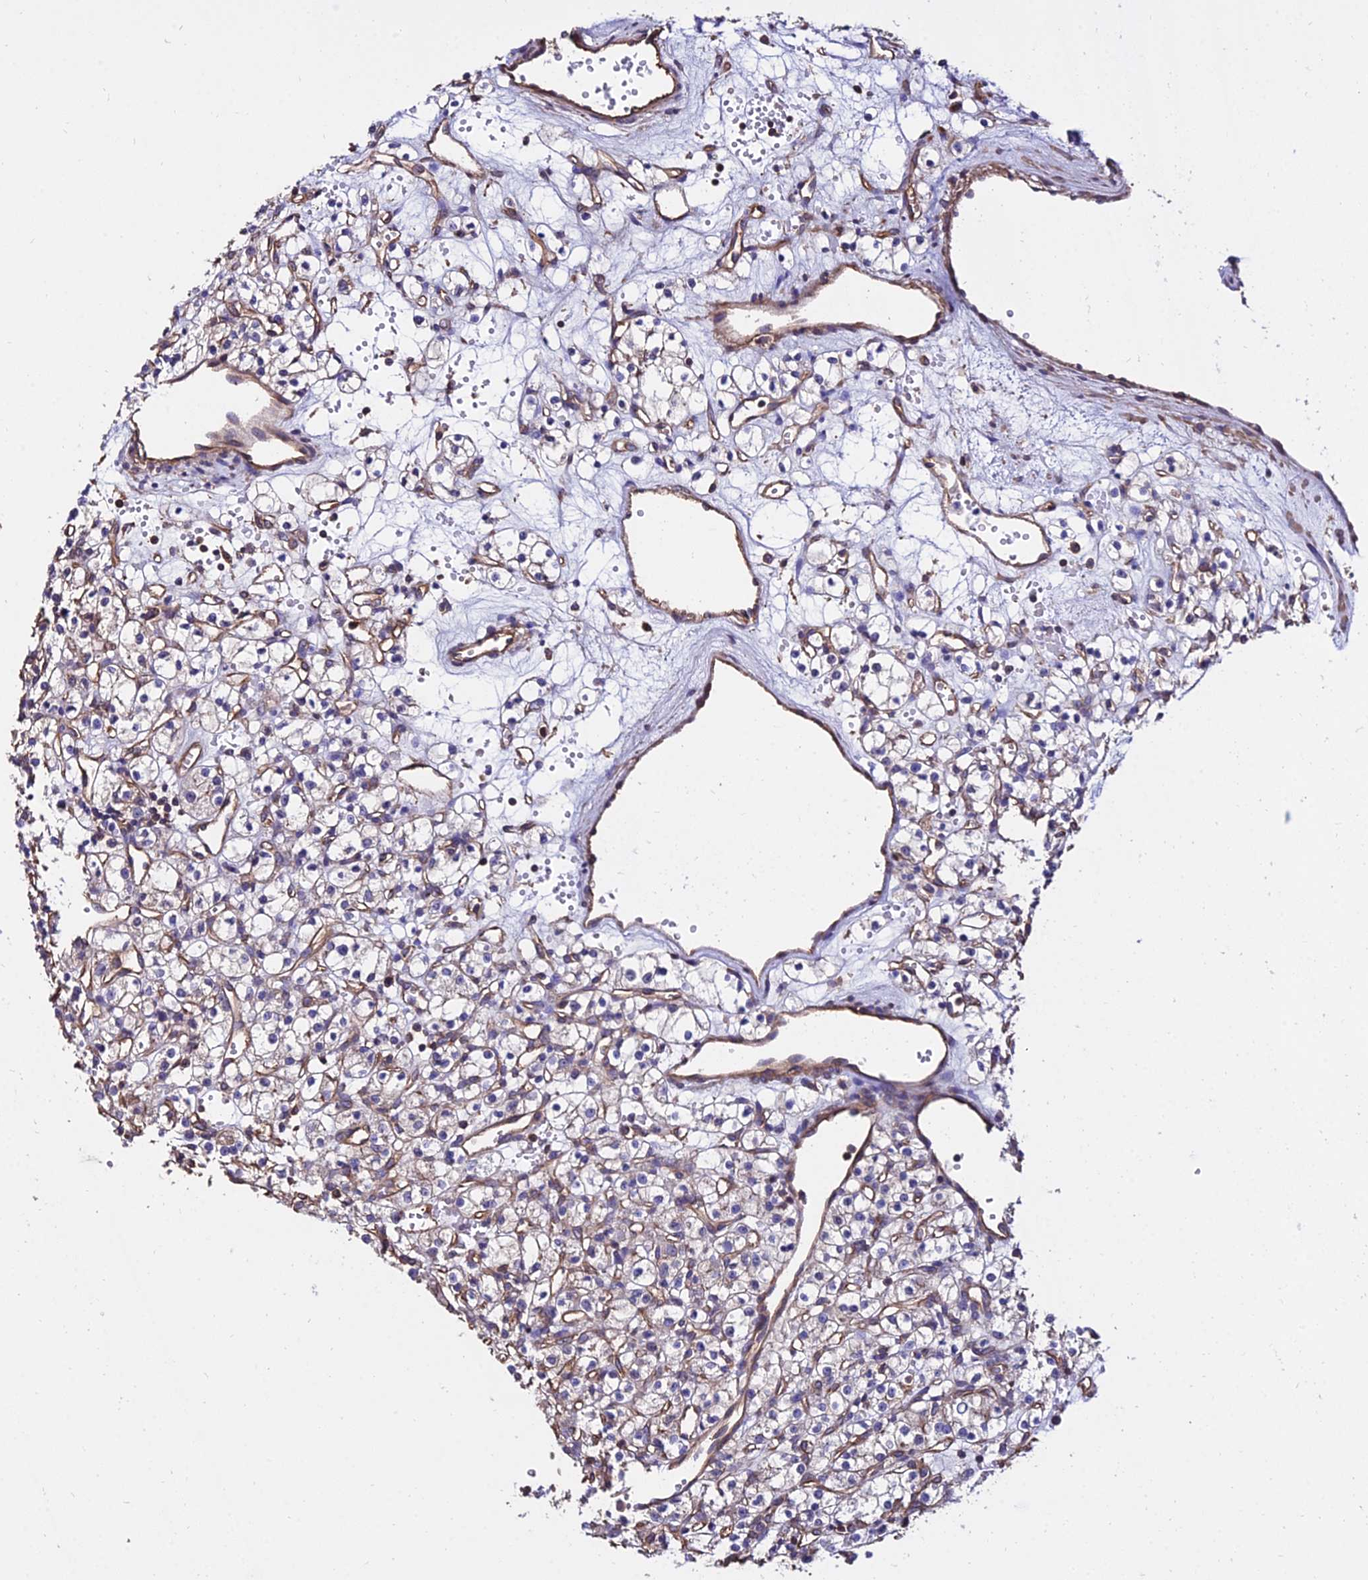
{"staining": {"intensity": "weak", "quantity": "<25%", "location": "cytoplasmic/membranous"}, "tissue": "renal cancer", "cell_type": "Tumor cells", "image_type": "cancer", "snomed": [{"axis": "morphology", "description": "Adenocarcinoma, NOS"}, {"axis": "topography", "description": "Kidney"}], "caption": "Immunohistochemical staining of human renal cancer (adenocarcinoma) demonstrates no significant expression in tumor cells. (DAB immunohistochemistry (IHC) visualized using brightfield microscopy, high magnification).", "gene": "CALM2", "patient": {"sex": "female", "age": 59}}